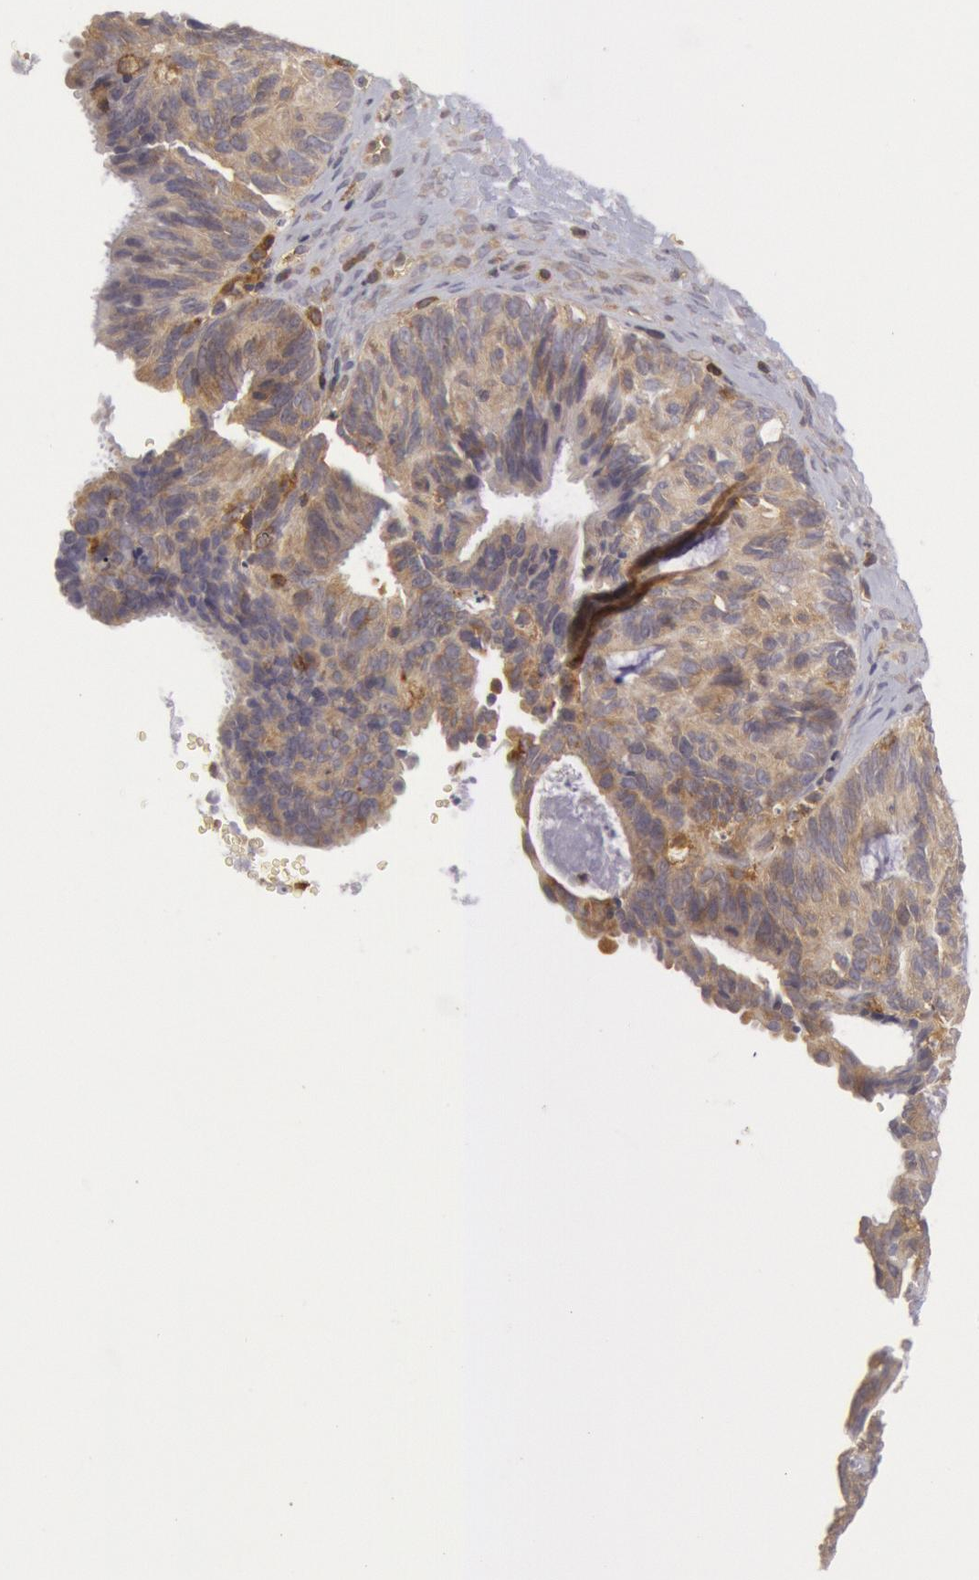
{"staining": {"intensity": "weak", "quantity": ">75%", "location": "cytoplasmic/membranous"}, "tissue": "ovarian cancer", "cell_type": "Tumor cells", "image_type": "cancer", "snomed": [{"axis": "morphology", "description": "Carcinoma, endometroid"}, {"axis": "topography", "description": "Ovary"}], "caption": "Ovarian endometroid carcinoma was stained to show a protein in brown. There is low levels of weak cytoplasmic/membranous expression in about >75% of tumor cells.", "gene": "IKBKB", "patient": {"sex": "female", "age": 52}}